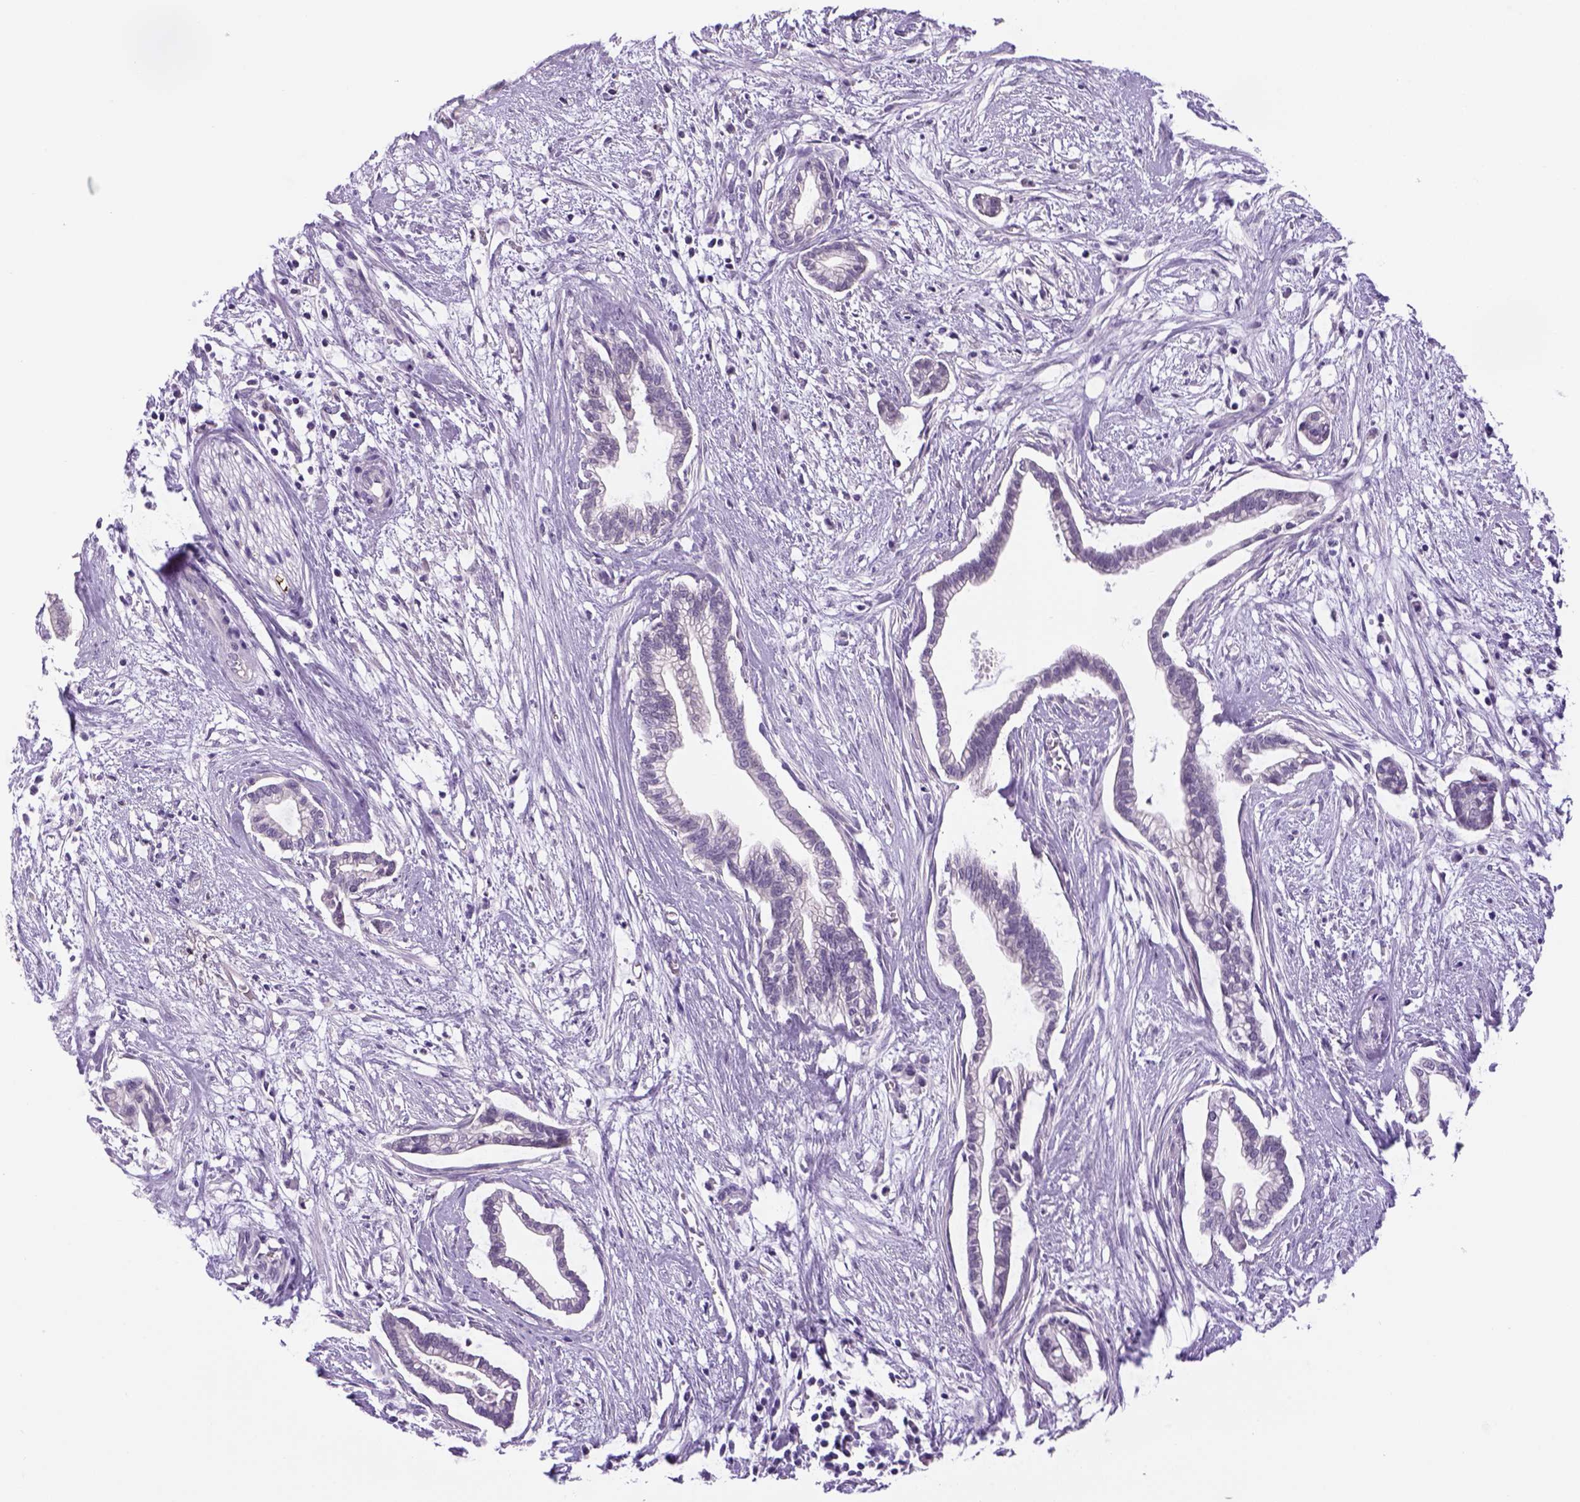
{"staining": {"intensity": "negative", "quantity": "none", "location": "none"}, "tissue": "cervical cancer", "cell_type": "Tumor cells", "image_type": "cancer", "snomed": [{"axis": "morphology", "description": "Adenocarcinoma, NOS"}, {"axis": "topography", "description": "Cervix"}], "caption": "The micrograph demonstrates no staining of tumor cells in adenocarcinoma (cervical).", "gene": "DBH", "patient": {"sex": "female", "age": 62}}